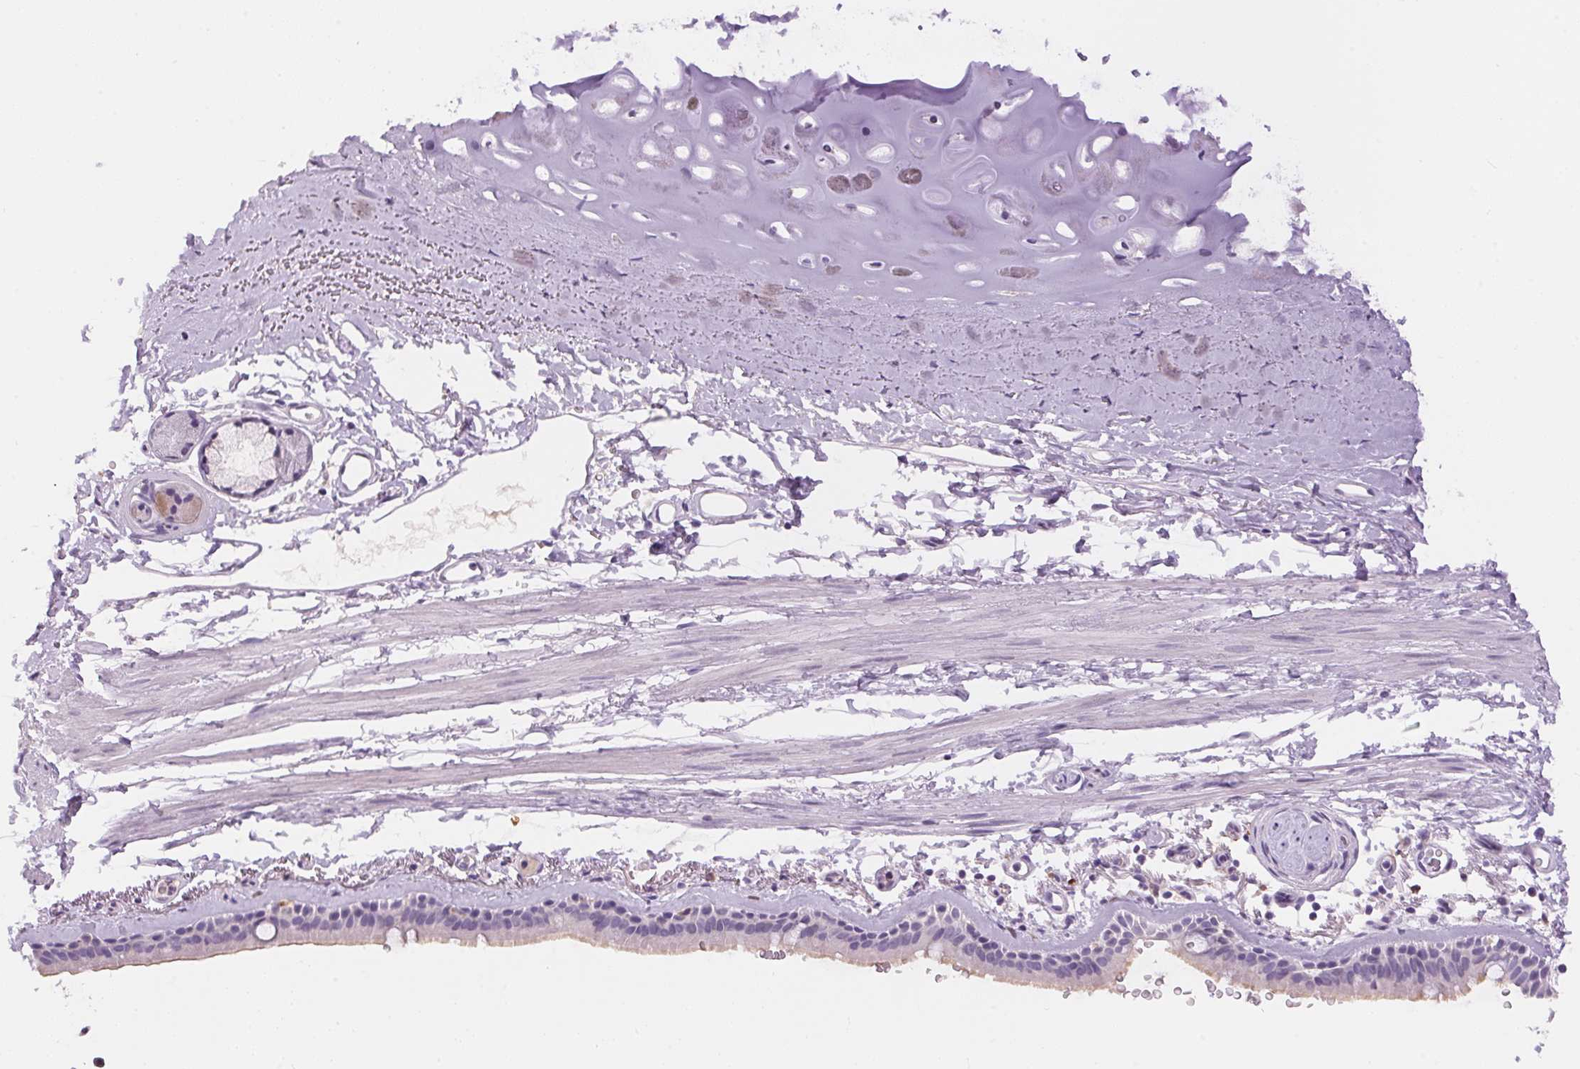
{"staining": {"intensity": "negative", "quantity": "none", "location": "none"}, "tissue": "bronchus", "cell_type": "Respiratory epithelial cells", "image_type": "normal", "snomed": [{"axis": "morphology", "description": "Normal tissue, NOS"}, {"axis": "topography", "description": "Lymph node"}, {"axis": "topography", "description": "Bronchus"}], "caption": "Normal bronchus was stained to show a protein in brown. There is no significant expression in respiratory epithelial cells. (Brightfield microscopy of DAB IHC at high magnification).", "gene": "PNLIPRP3", "patient": {"sex": "female", "age": 70}}